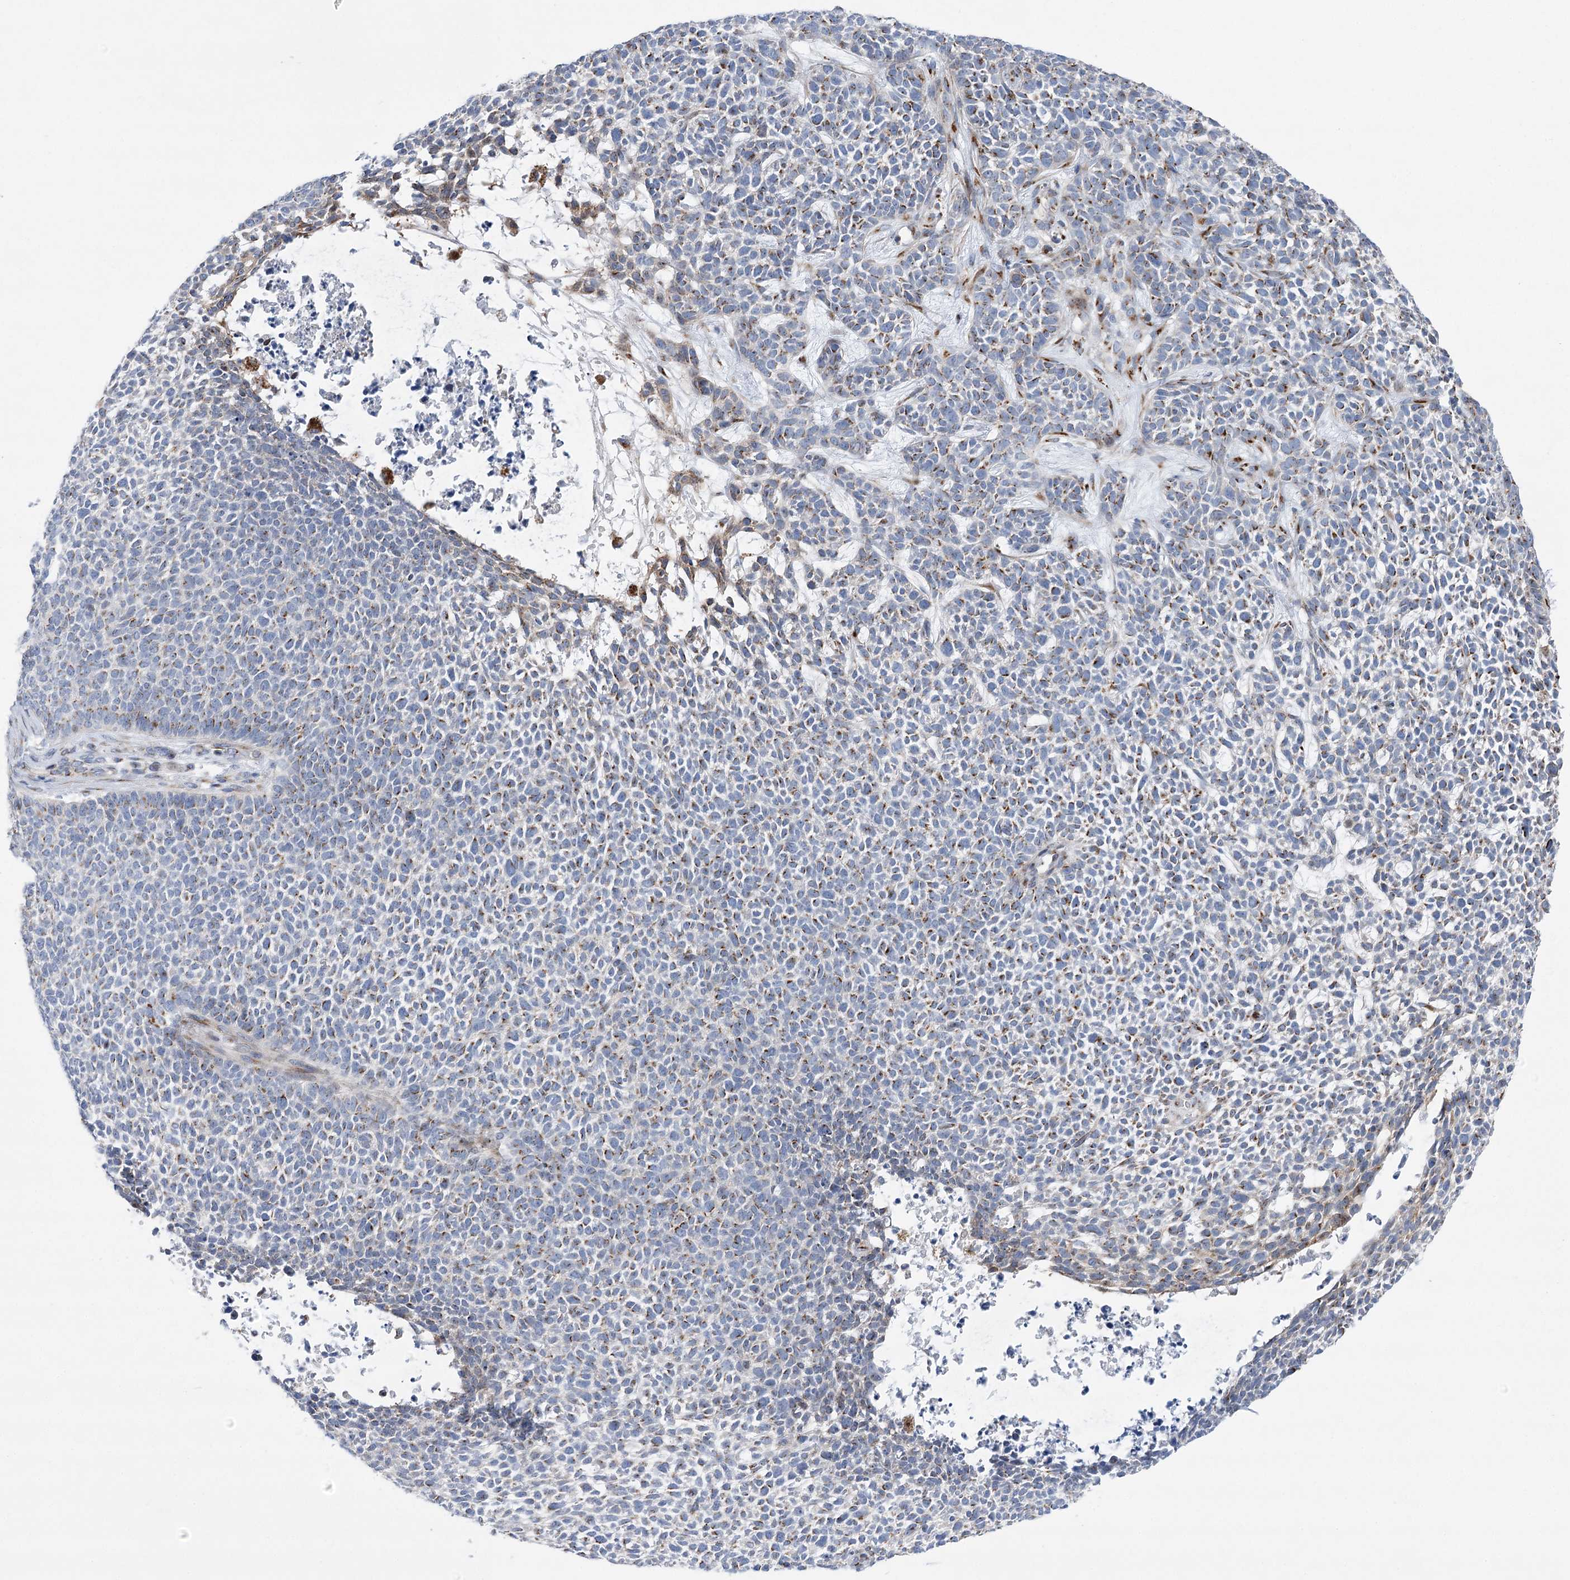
{"staining": {"intensity": "moderate", "quantity": "25%-75%", "location": "cytoplasmic/membranous"}, "tissue": "skin cancer", "cell_type": "Tumor cells", "image_type": "cancer", "snomed": [{"axis": "morphology", "description": "Basal cell carcinoma"}, {"axis": "topography", "description": "Skin"}], "caption": "Protein staining of skin cancer (basal cell carcinoma) tissue exhibits moderate cytoplasmic/membranous expression in approximately 25%-75% of tumor cells. The protein is stained brown, and the nuclei are stained in blue (DAB IHC with brightfield microscopy, high magnification).", "gene": "NME7", "patient": {"sex": "female", "age": 84}}